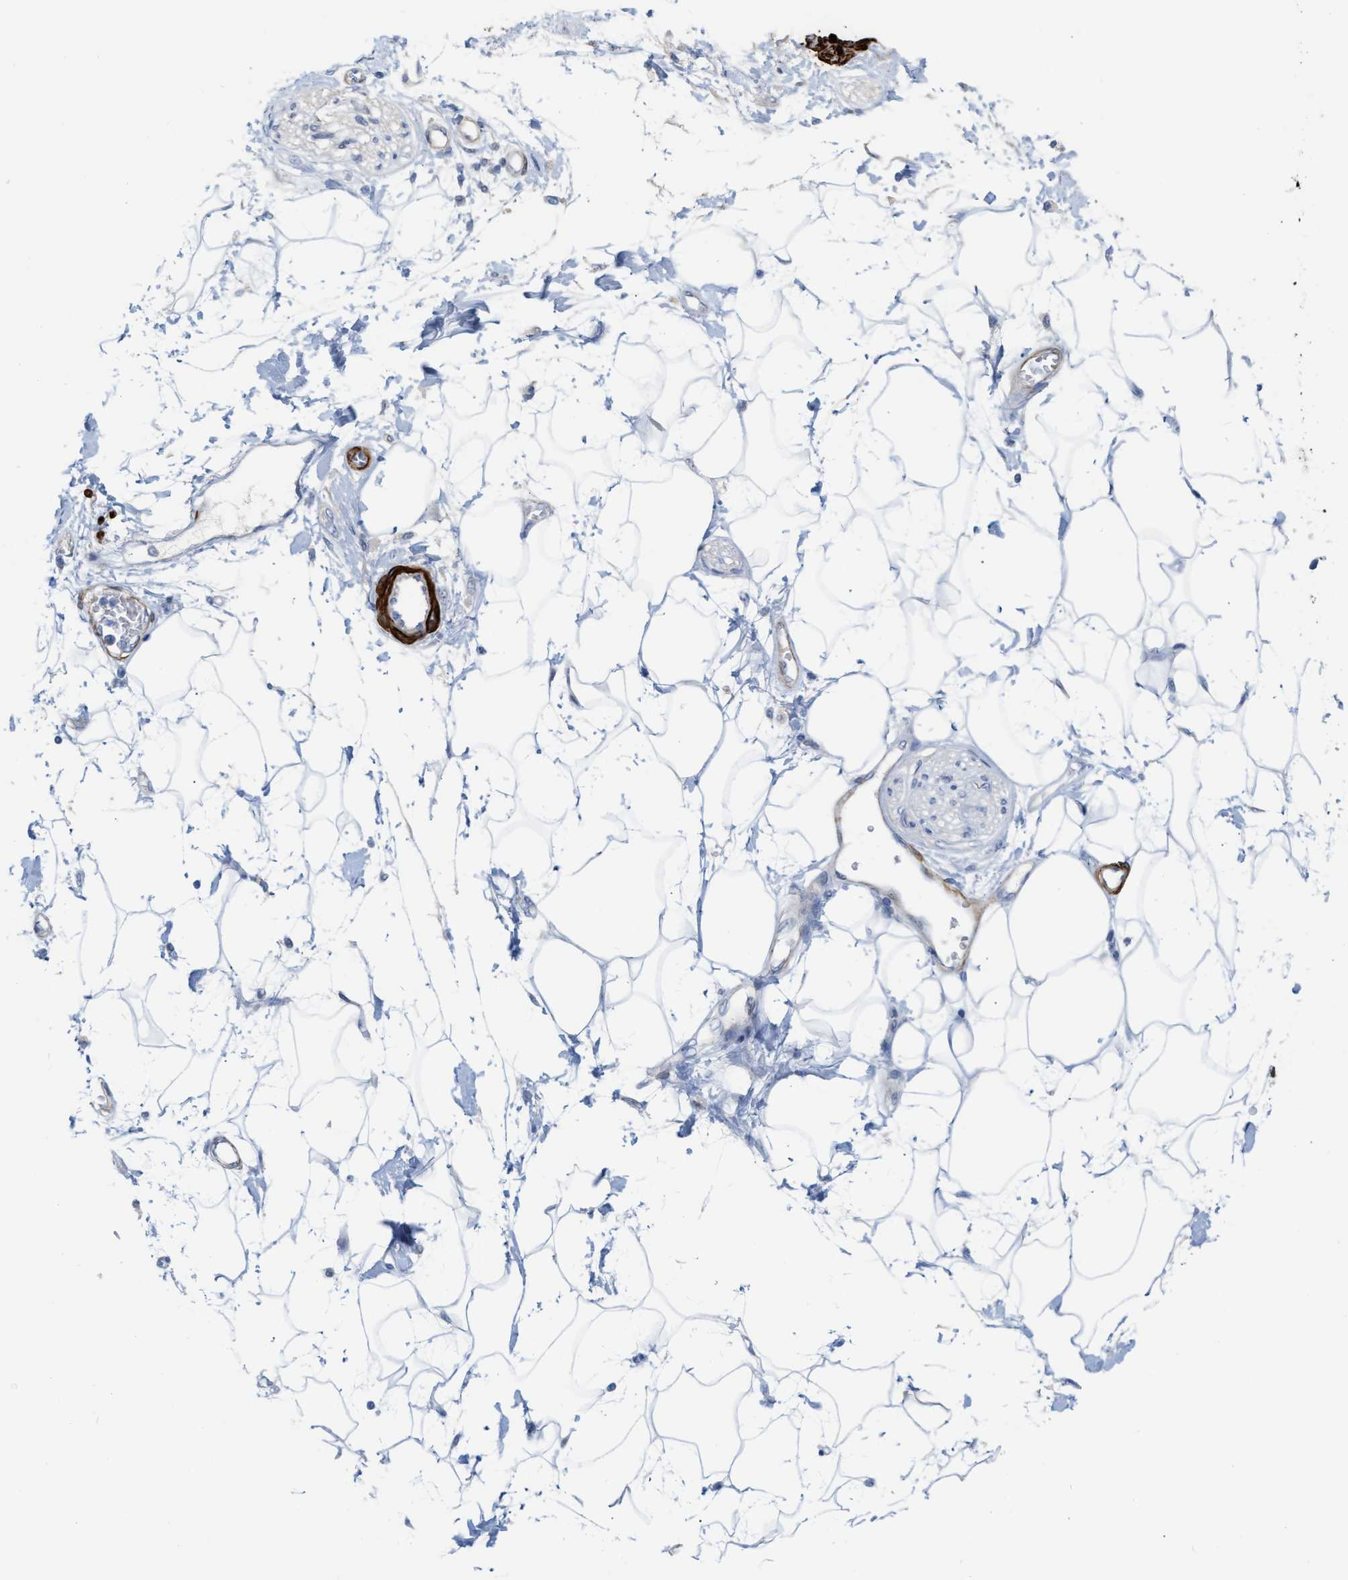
{"staining": {"intensity": "negative", "quantity": "none", "location": "none"}, "tissue": "adipose tissue", "cell_type": "Adipocytes", "image_type": "normal", "snomed": [{"axis": "morphology", "description": "Normal tissue, NOS"}, {"axis": "morphology", "description": "Adenocarcinoma, NOS"}, {"axis": "topography", "description": "Duodenum"}, {"axis": "topography", "description": "Peripheral nerve tissue"}], "caption": "The immunohistochemistry (IHC) image has no significant positivity in adipocytes of adipose tissue.", "gene": "TAGLN", "patient": {"sex": "female", "age": 60}}